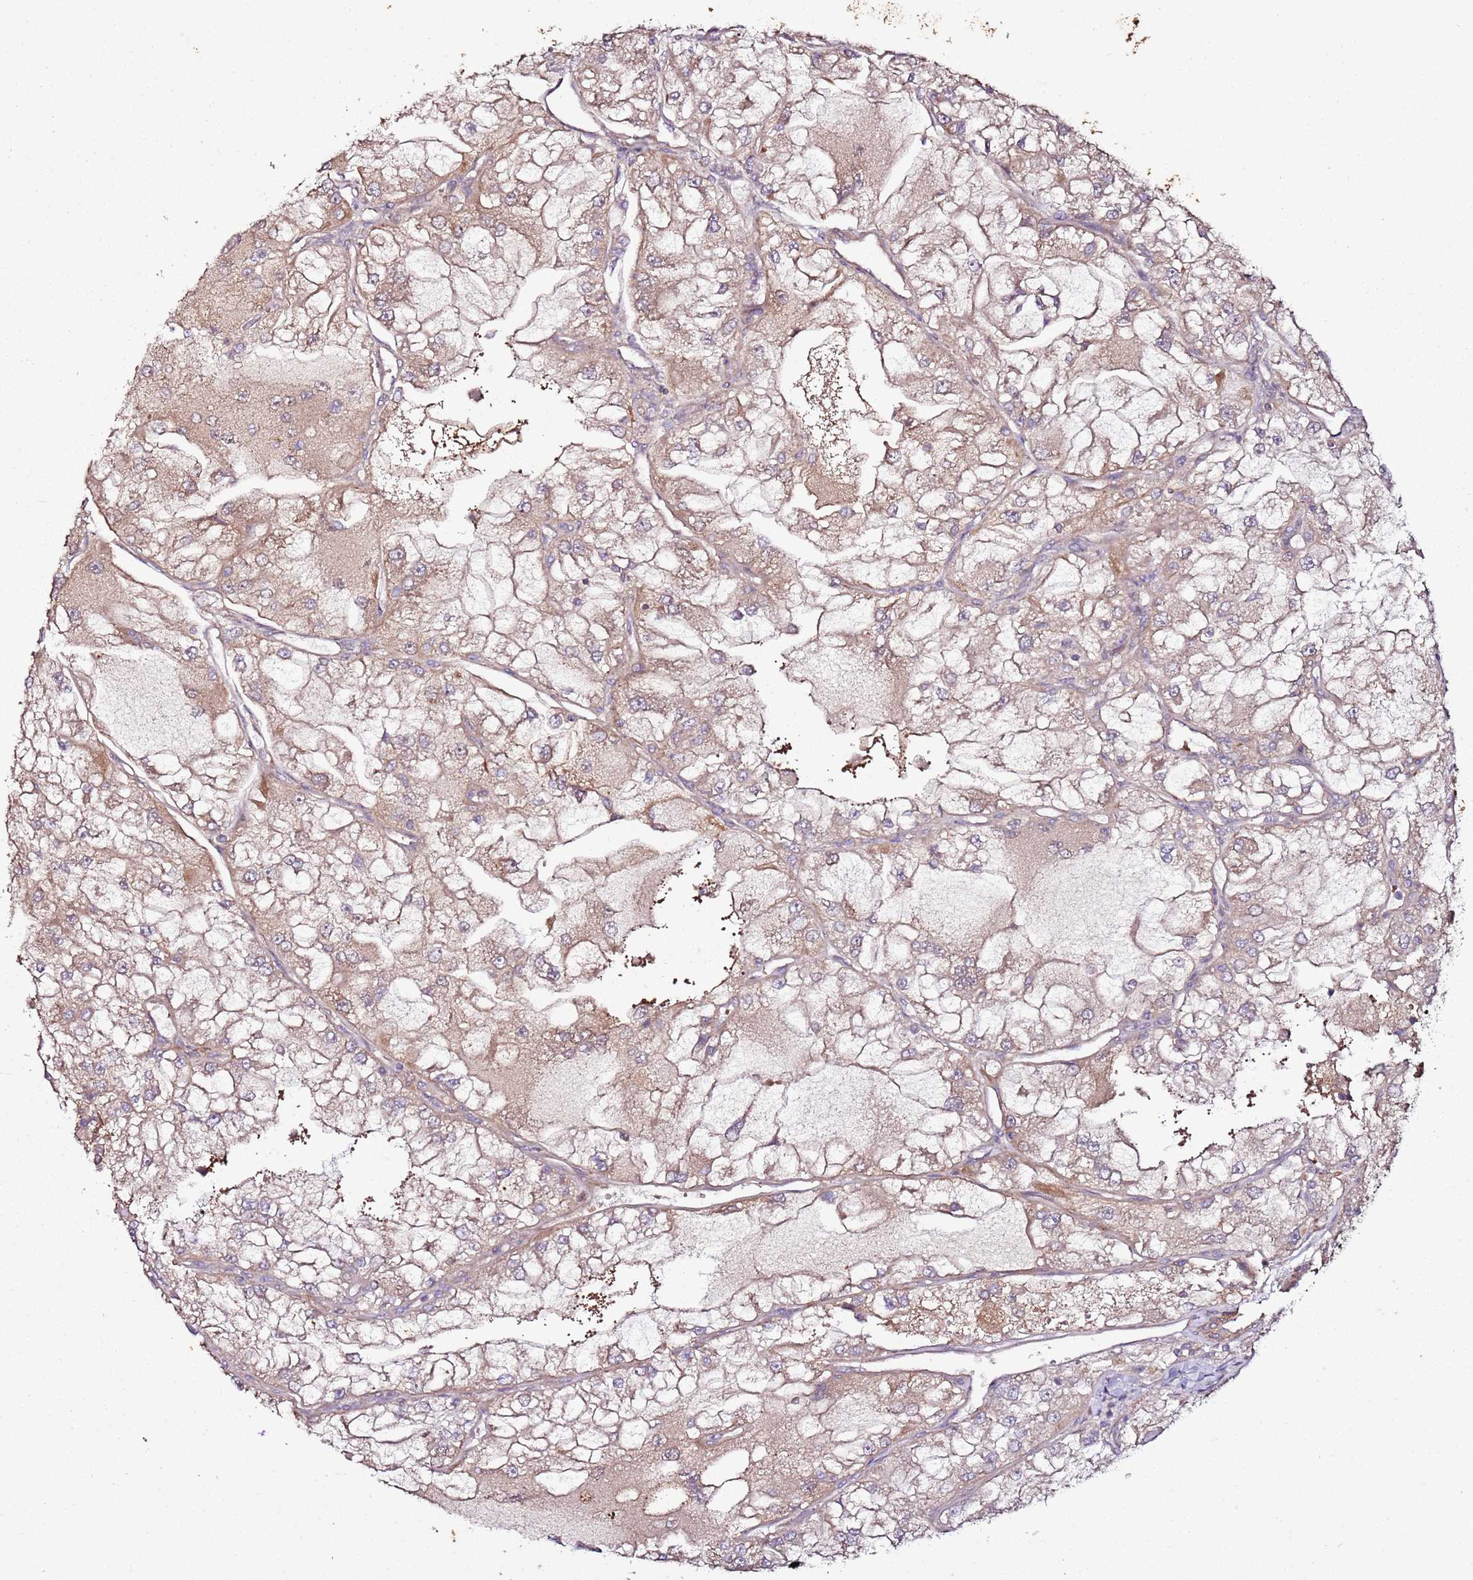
{"staining": {"intensity": "weak", "quantity": ">75%", "location": "cytoplasmic/membranous"}, "tissue": "renal cancer", "cell_type": "Tumor cells", "image_type": "cancer", "snomed": [{"axis": "morphology", "description": "Adenocarcinoma, NOS"}, {"axis": "topography", "description": "Kidney"}], "caption": "Renal adenocarcinoma stained with DAB (3,3'-diaminobenzidine) immunohistochemistry displays low levels of weak cytoplasmic/membranous positivity in about >75% of tumor cells.", "gene": "KRTAP21-3", "patient": {"sex": "female", "age": 72}}